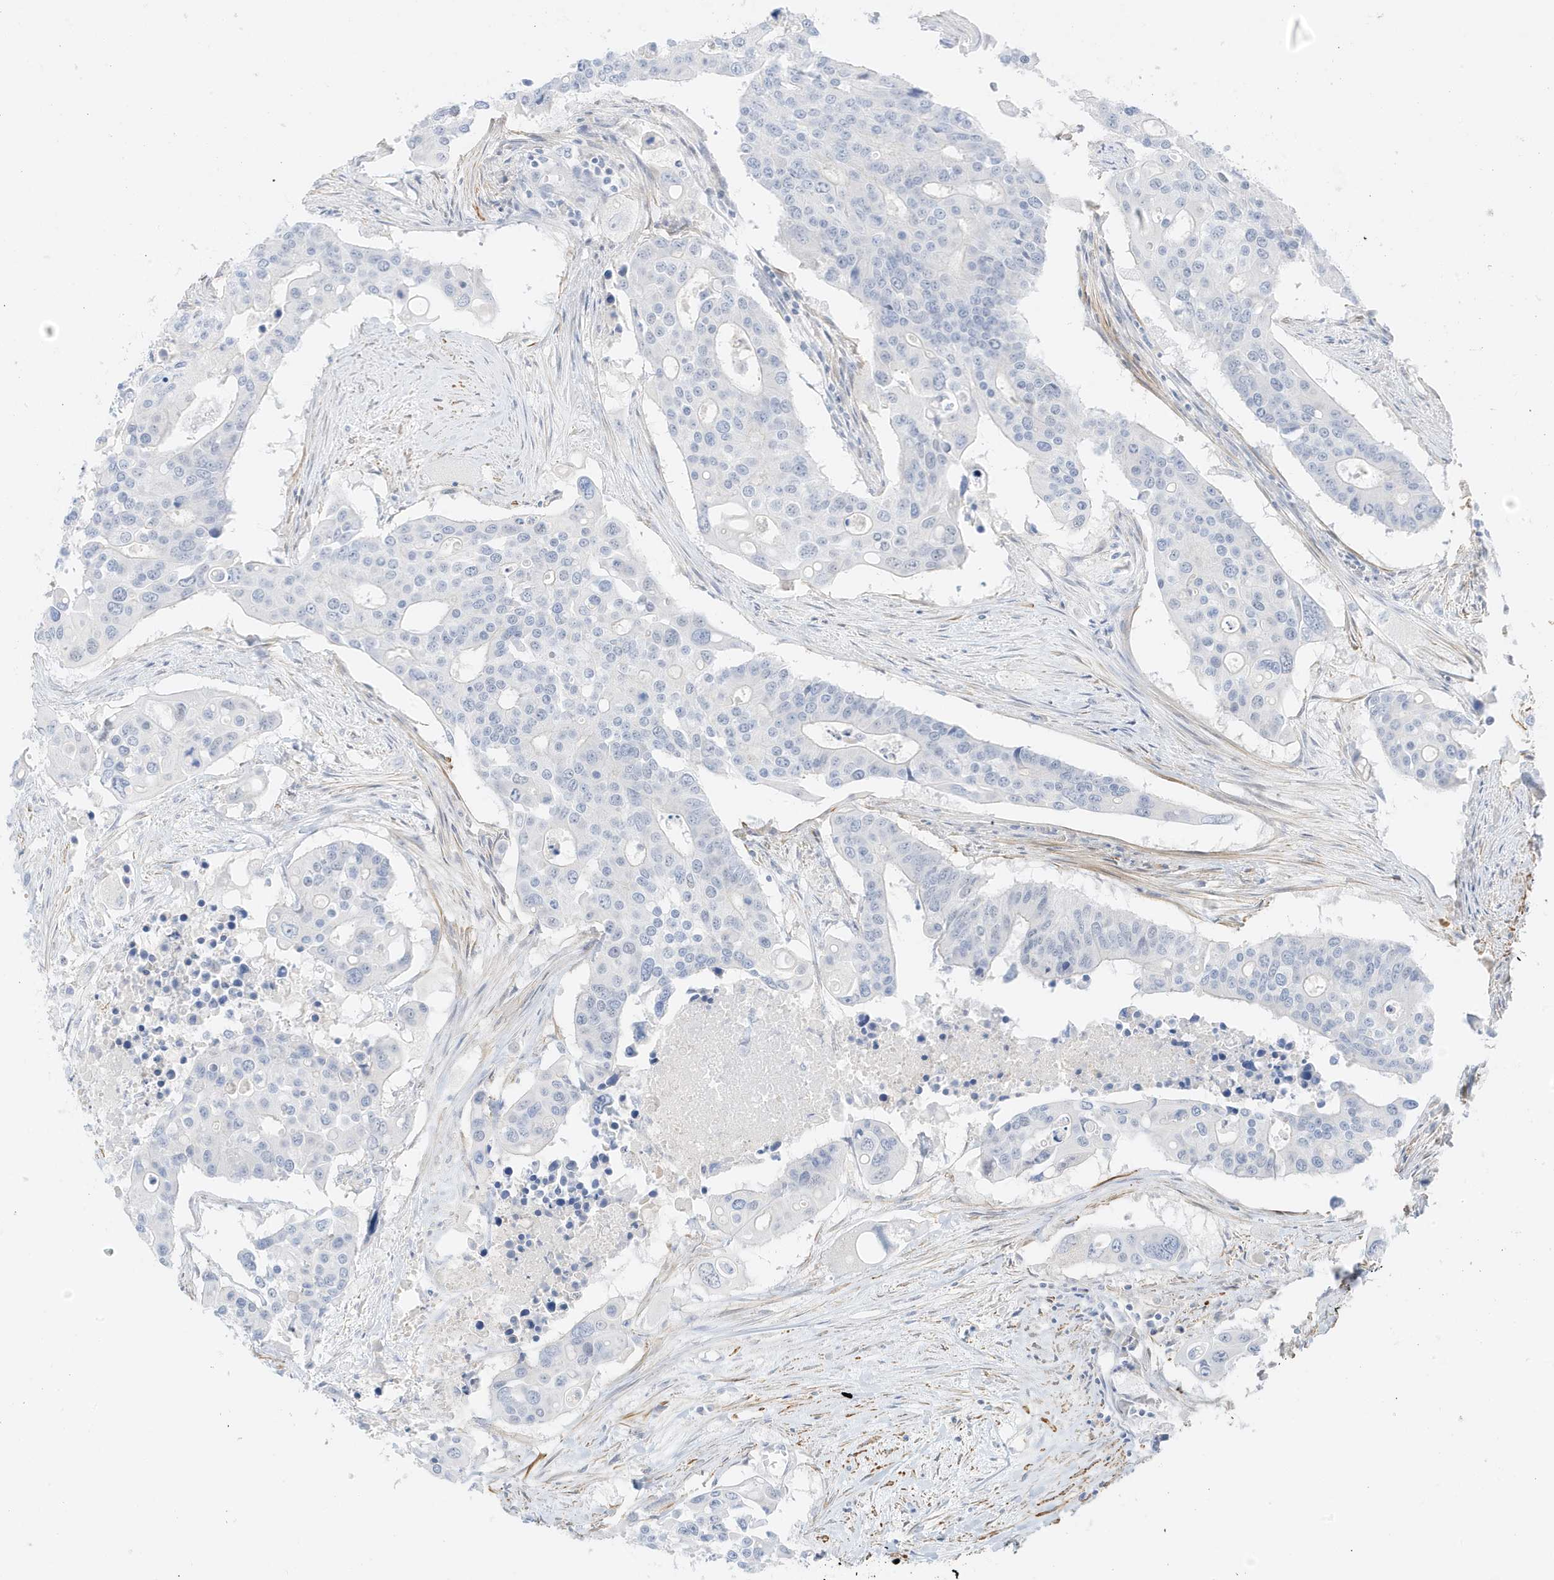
{"staining": {"intensity": "negative", "quantity": "none", "location": "none"}, "tissue": "colorectal cancer", "cell_type": "Tumor cells", "image_type": "cancer", "snomed": [{"axis": "morphology", "description": "Adenocarcinoma, NOS"}, {"axis": "topography", "description": "Colon"}], "caption": "A micrograph of colorectal cancer stained for a protein reveals no brown staining in tumor cells.", "gene": "SLC22A13", "patient": {"sex": "male", "age": 77}}